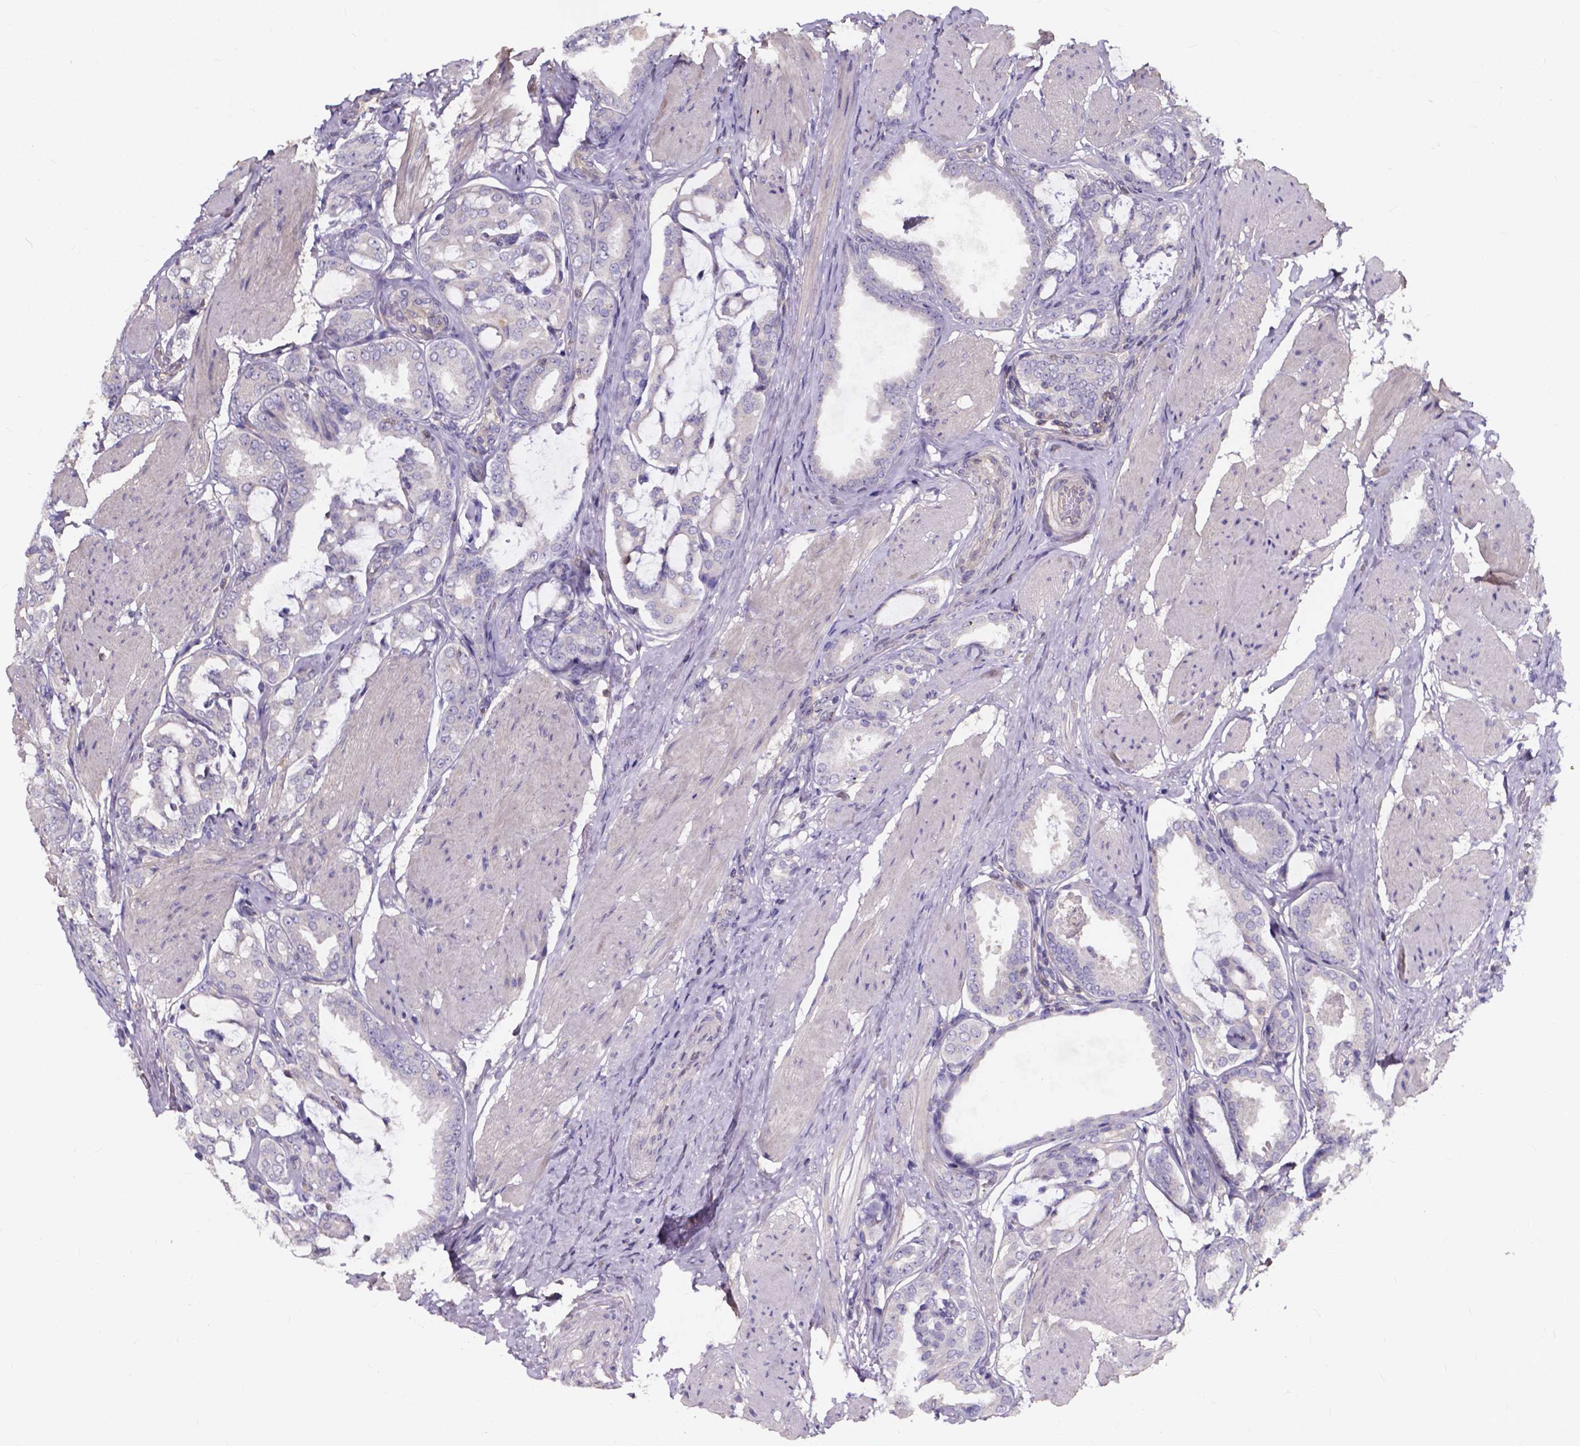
{"staining": {"intensity": "negative", "quantity": "none", "location": "none"}, "tissue": "prostate cancer", "cell_type": "Tumor cells", "image_type": "cancer", "snomed": [{"axis": "morphology", "description": "Adenocarcinoma, High grade"}, {"axis": "topography", "description": "Prostate"}], "caption": "Adenocarcinoma (high-grade) (prostate) was stained to show a protein in brown. There is no significant expression in tumor cells.", "gene": "THEMIS", "patient": {"sex": "male", "age": 63}}